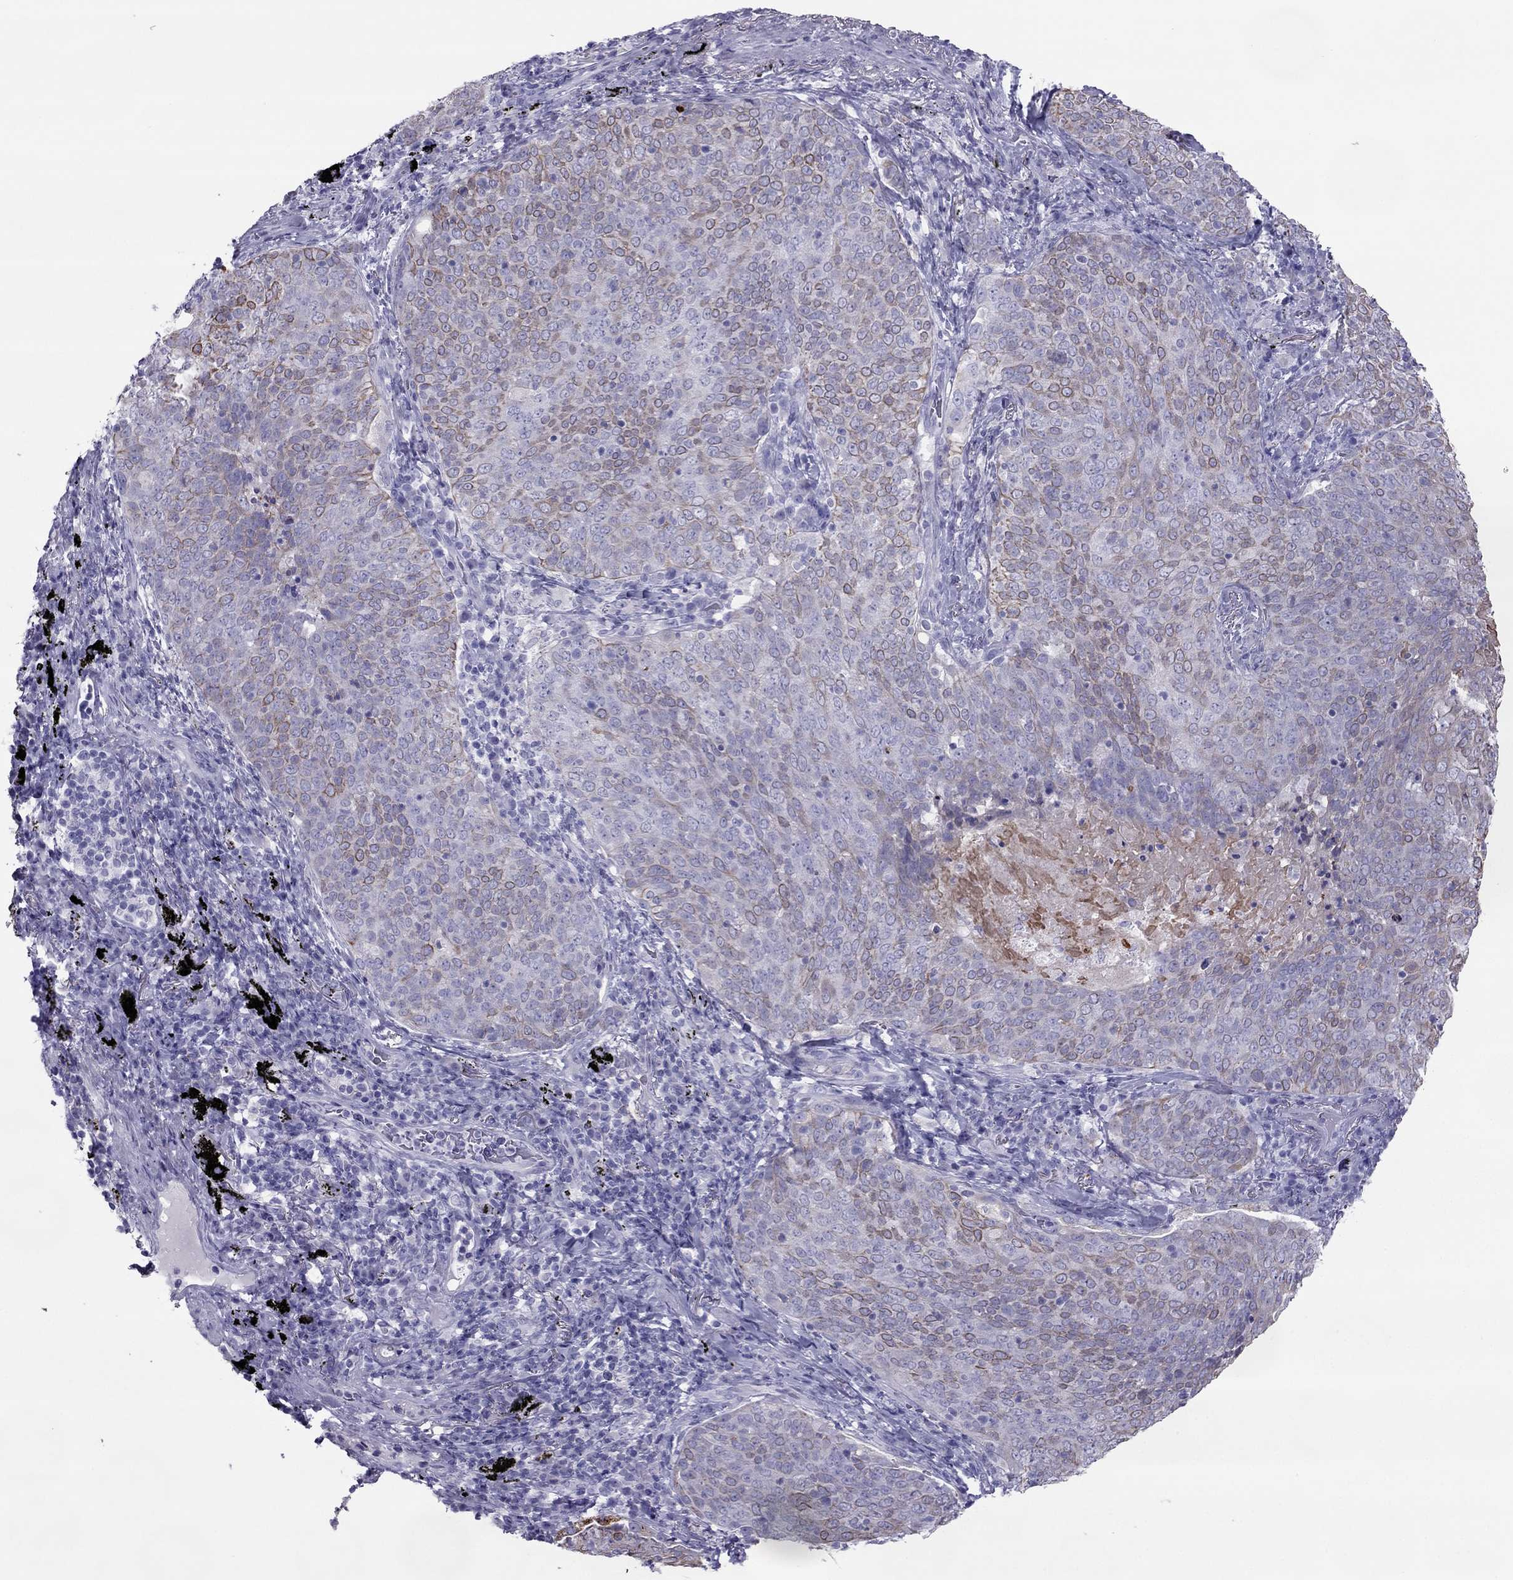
{"staining": {"intensity": "weak", "quantity": "<25%", "location": "cytoplasmic/membranous"}, "tissue": "lung cancer", "cell_type": "Tumor cells", "image_type": "cancer", "snomed": [{"axis": "morphology", "description": "Squamous cell carcinoma, NOS"}, {"axis": "topography", "description": "Lung"}], "caption": "Tumor cells show no significant protein positivity in squamous cell carcinoma (lung).", "gene": "MAEL", "patient": {"sex": "male", "age": 82}}